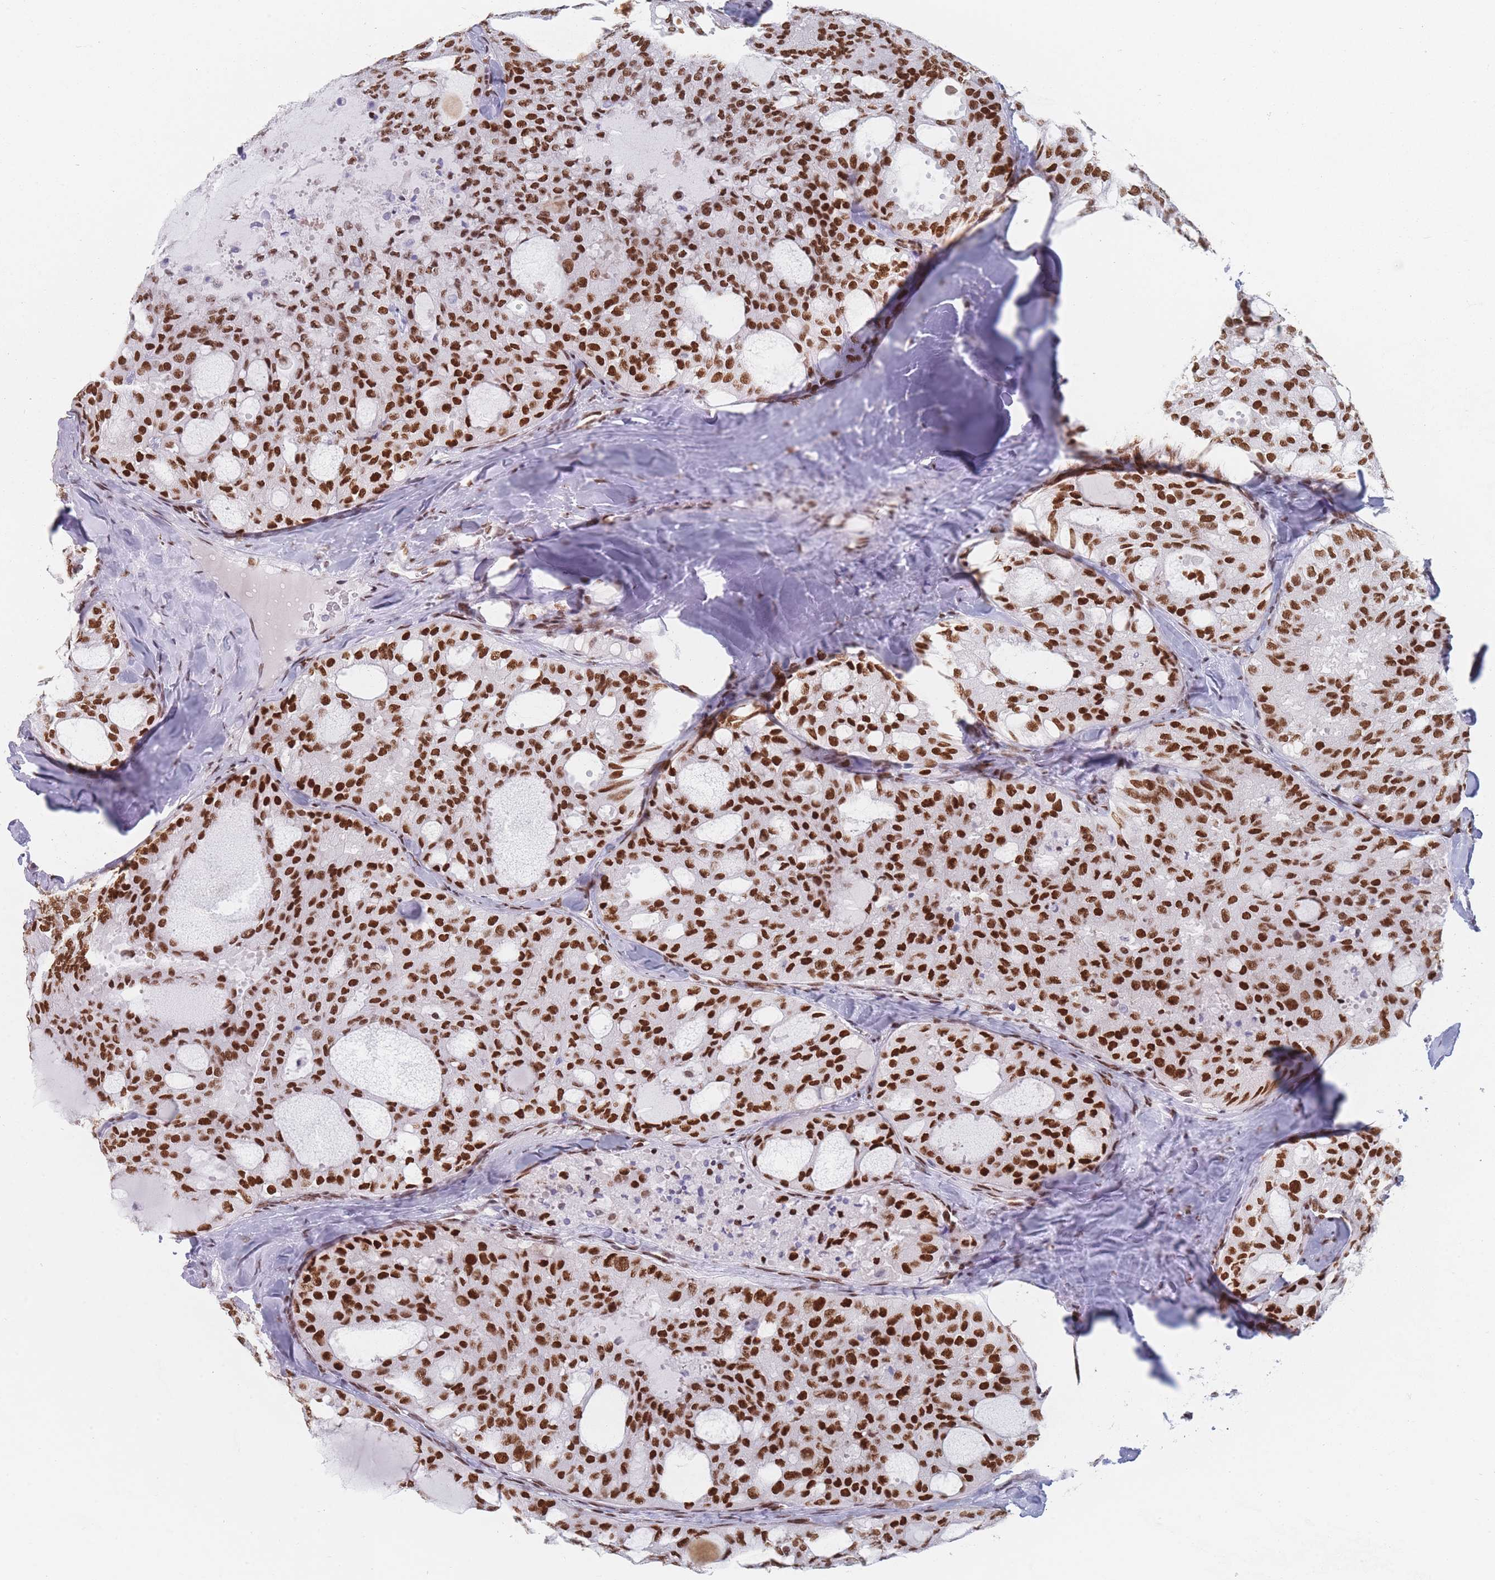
{"staining": {"intensity": "strong", "quantity": ">75%", "location": "nuclear"}, "tissue": "thyroid cancer", "cell_type": "Tumor cells", "image_type": "cancer", "snomed": [{"axis": "morphology", "description": "Follicular adenoma carcinoma, NOS"}, {"axis": "topography", "description": "Thyroid gland"}], "caption": "Immunohistochemistry of follicular adenoma carcinoma (thyroid) displays high levels of strong nuclear staining in approximately >75% of tumor cells.", "gene": "SAFB2", "patient": {"sex": "male", "age": 75}}